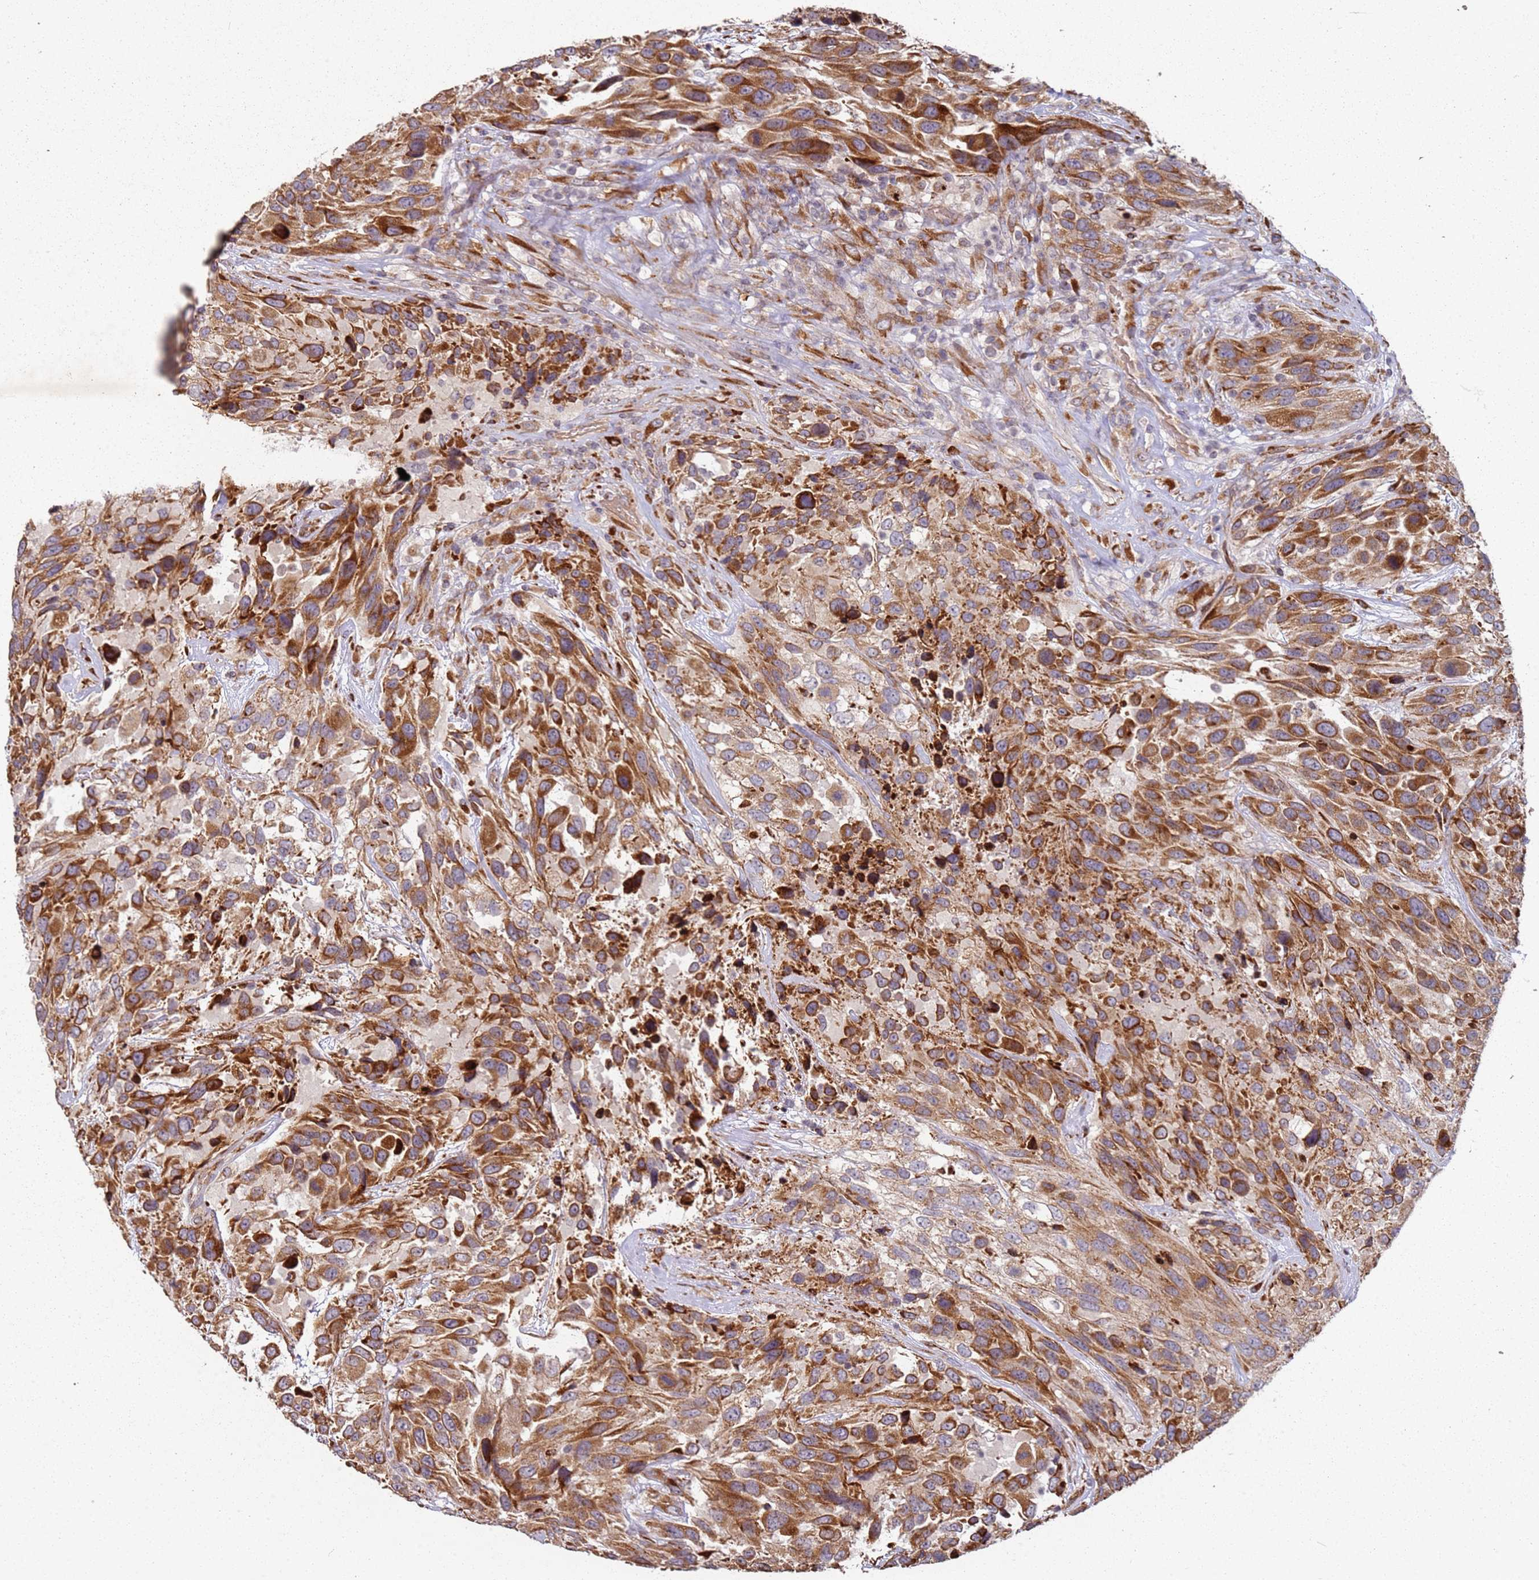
{"staining": {"intensity": "strong", "quantity": ">75%", "location": "cytoplasmic/membranous"}, "tissue": "urothelial cancer", "cell_type": "Tumor cells", "image_type": "cancer", "snomed": [{"axis": "morphology", "description": "Urothelial carcinoma, High grade"}, {"axis": "topography", "description": "Urinary bladder"}], "caption": "Immunohistochemical staining of urothelial carcinoma (high-grade) demonstrates strong cytoplasmic/membranous protein staining in about >75% of tumor cells.", "gene": "ARFRP1", "patient": {"sex": "female", "age": 70}}